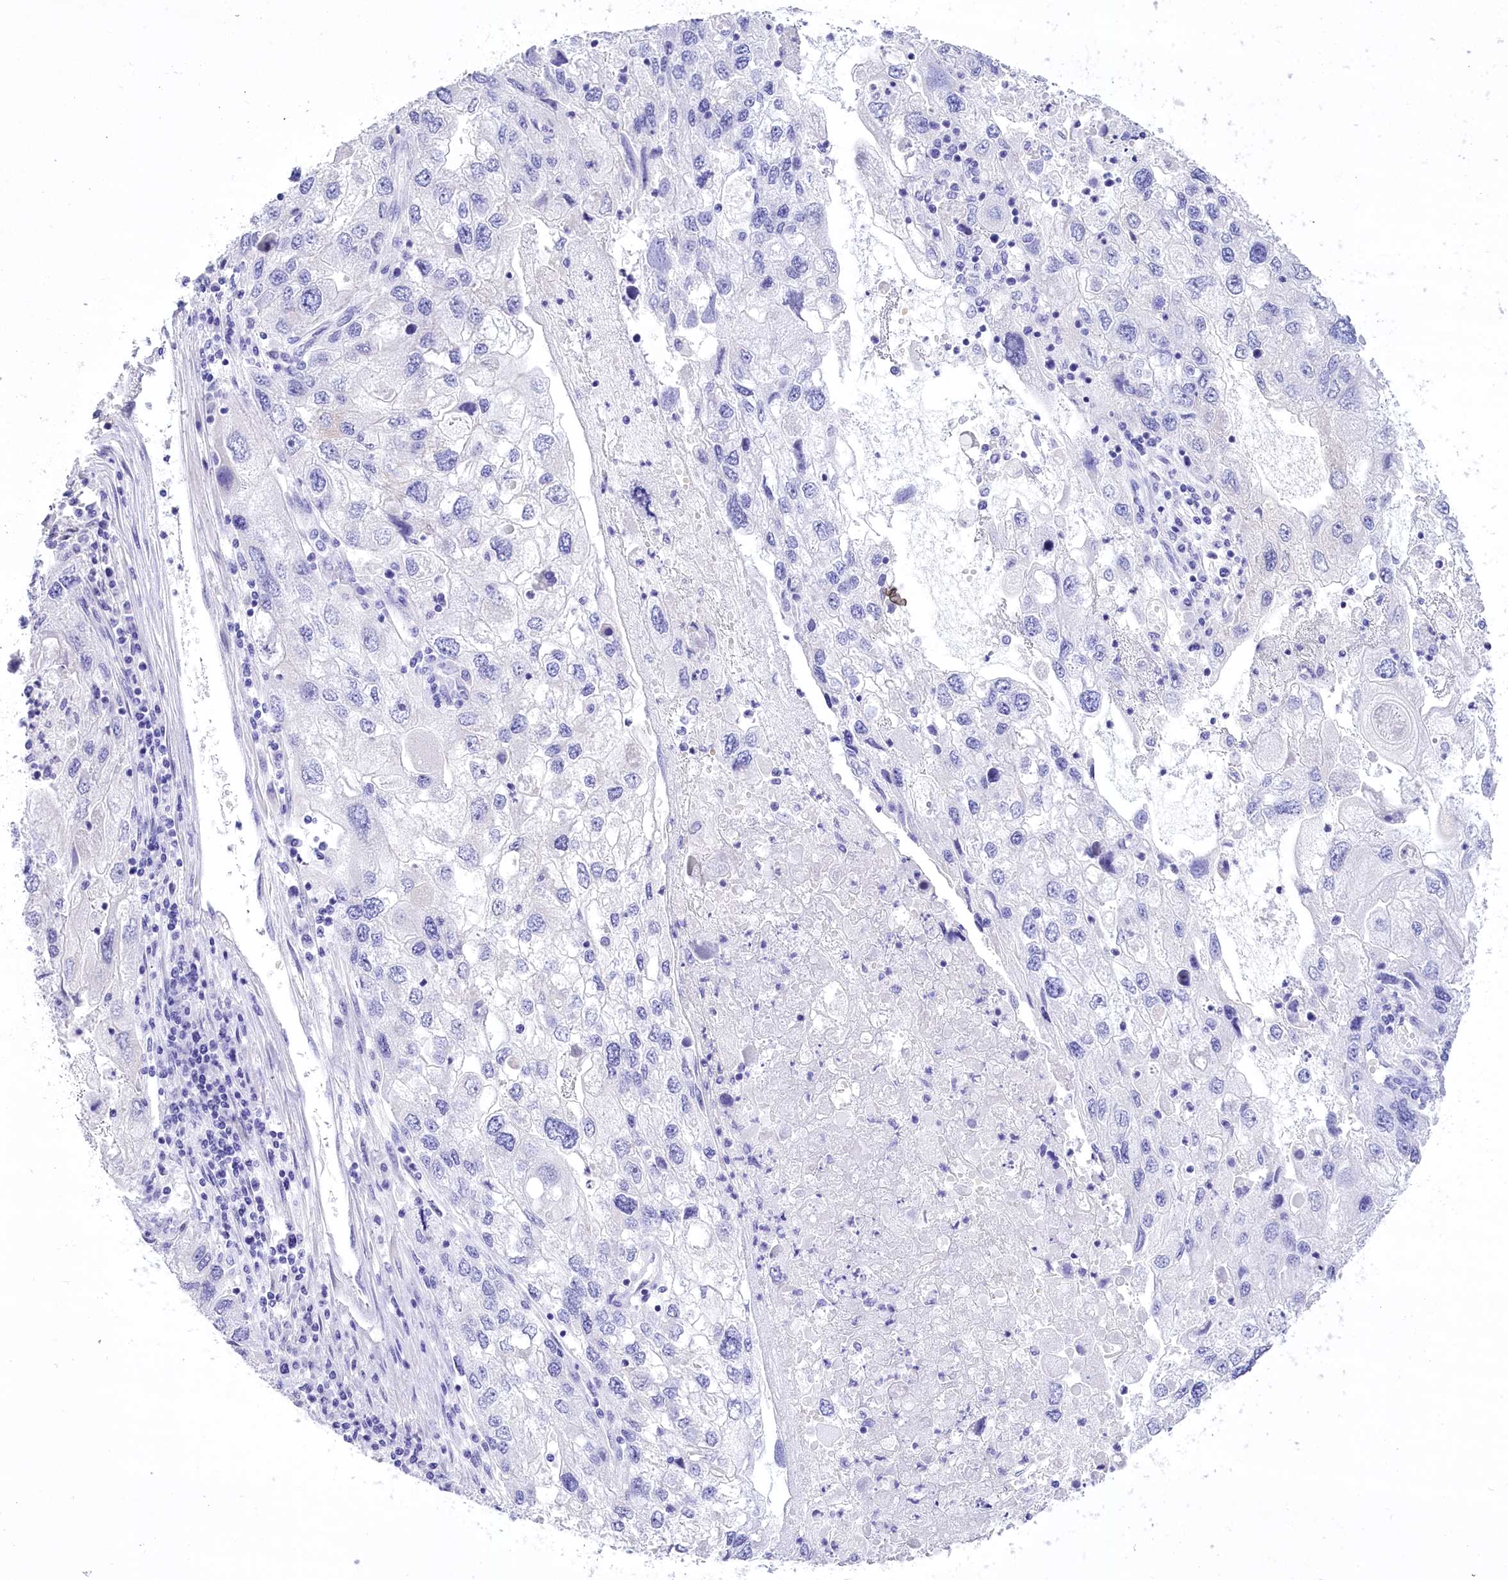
{"staining": {"intensity": "negative", "quantity": "none", "location": "none"}, "tissue": "endometrial cancer", "cell_type": "Tumor cells", "image_type": "cancer", "snomed": [{"axis": "morphology", "description": "Adenocarcinoma, NOS"}, {"axis": "topography", "description": "Endometrium"}], "caption": "High power microscopy photomicrograph of an IHC histopathology image of adenocarcinoma (endometrial), revealing no significant positivity in tumor cells.", "gene": "PBLD", "patient": {"sex": "female", "age": 49}}